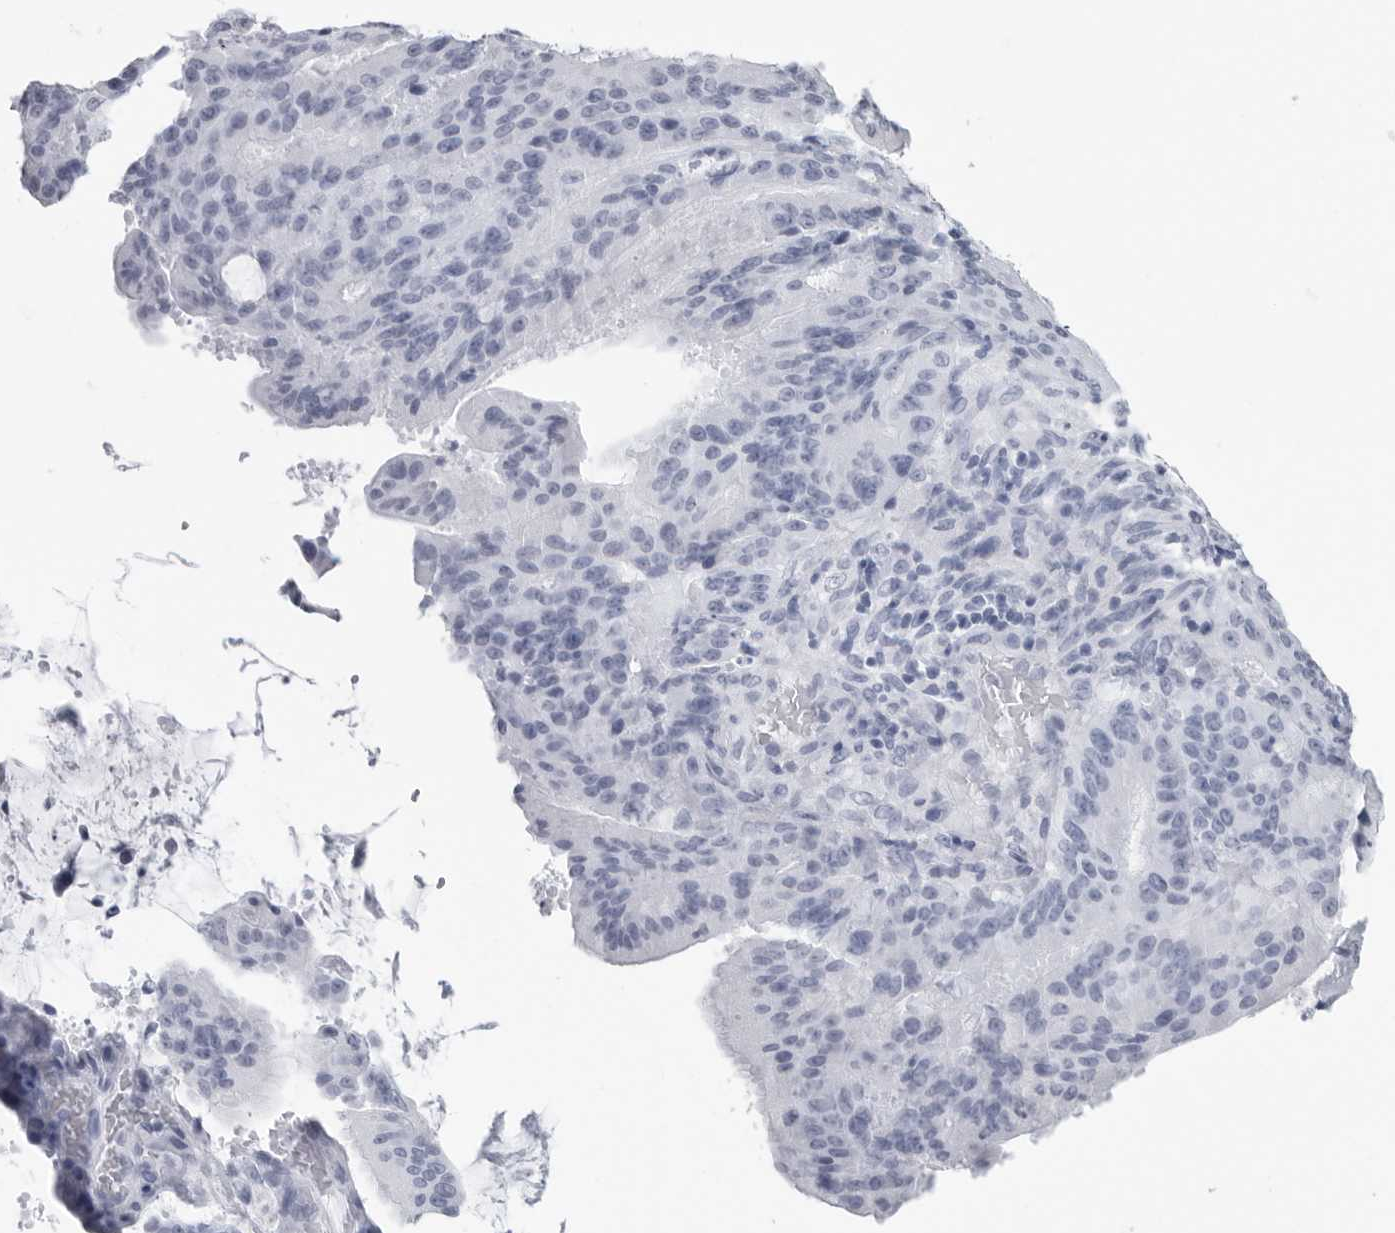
{"staining": {"intensity": "negative", "quantity": "none", "location": "none"}, "tissue": "liver cancer", "cell_type": "Tumor cells", "image_type": "cancer", "snomed": [{"axis": "morphology", "description": "Normal tissue, NOS"}, {"axis": "morphology", "description": "Cholangiocarcinoma"}, {"axis": "topography", "description": "Liver"}, {"axis": "topography", "description": "Peripheral nerve tissue"}], "caption": "Immunohistochemistry (IHC) of liver cancer reveals no expression in tumor cells.", "gene": "CSH1", "patient": {"sex": "female", "age": 73}}